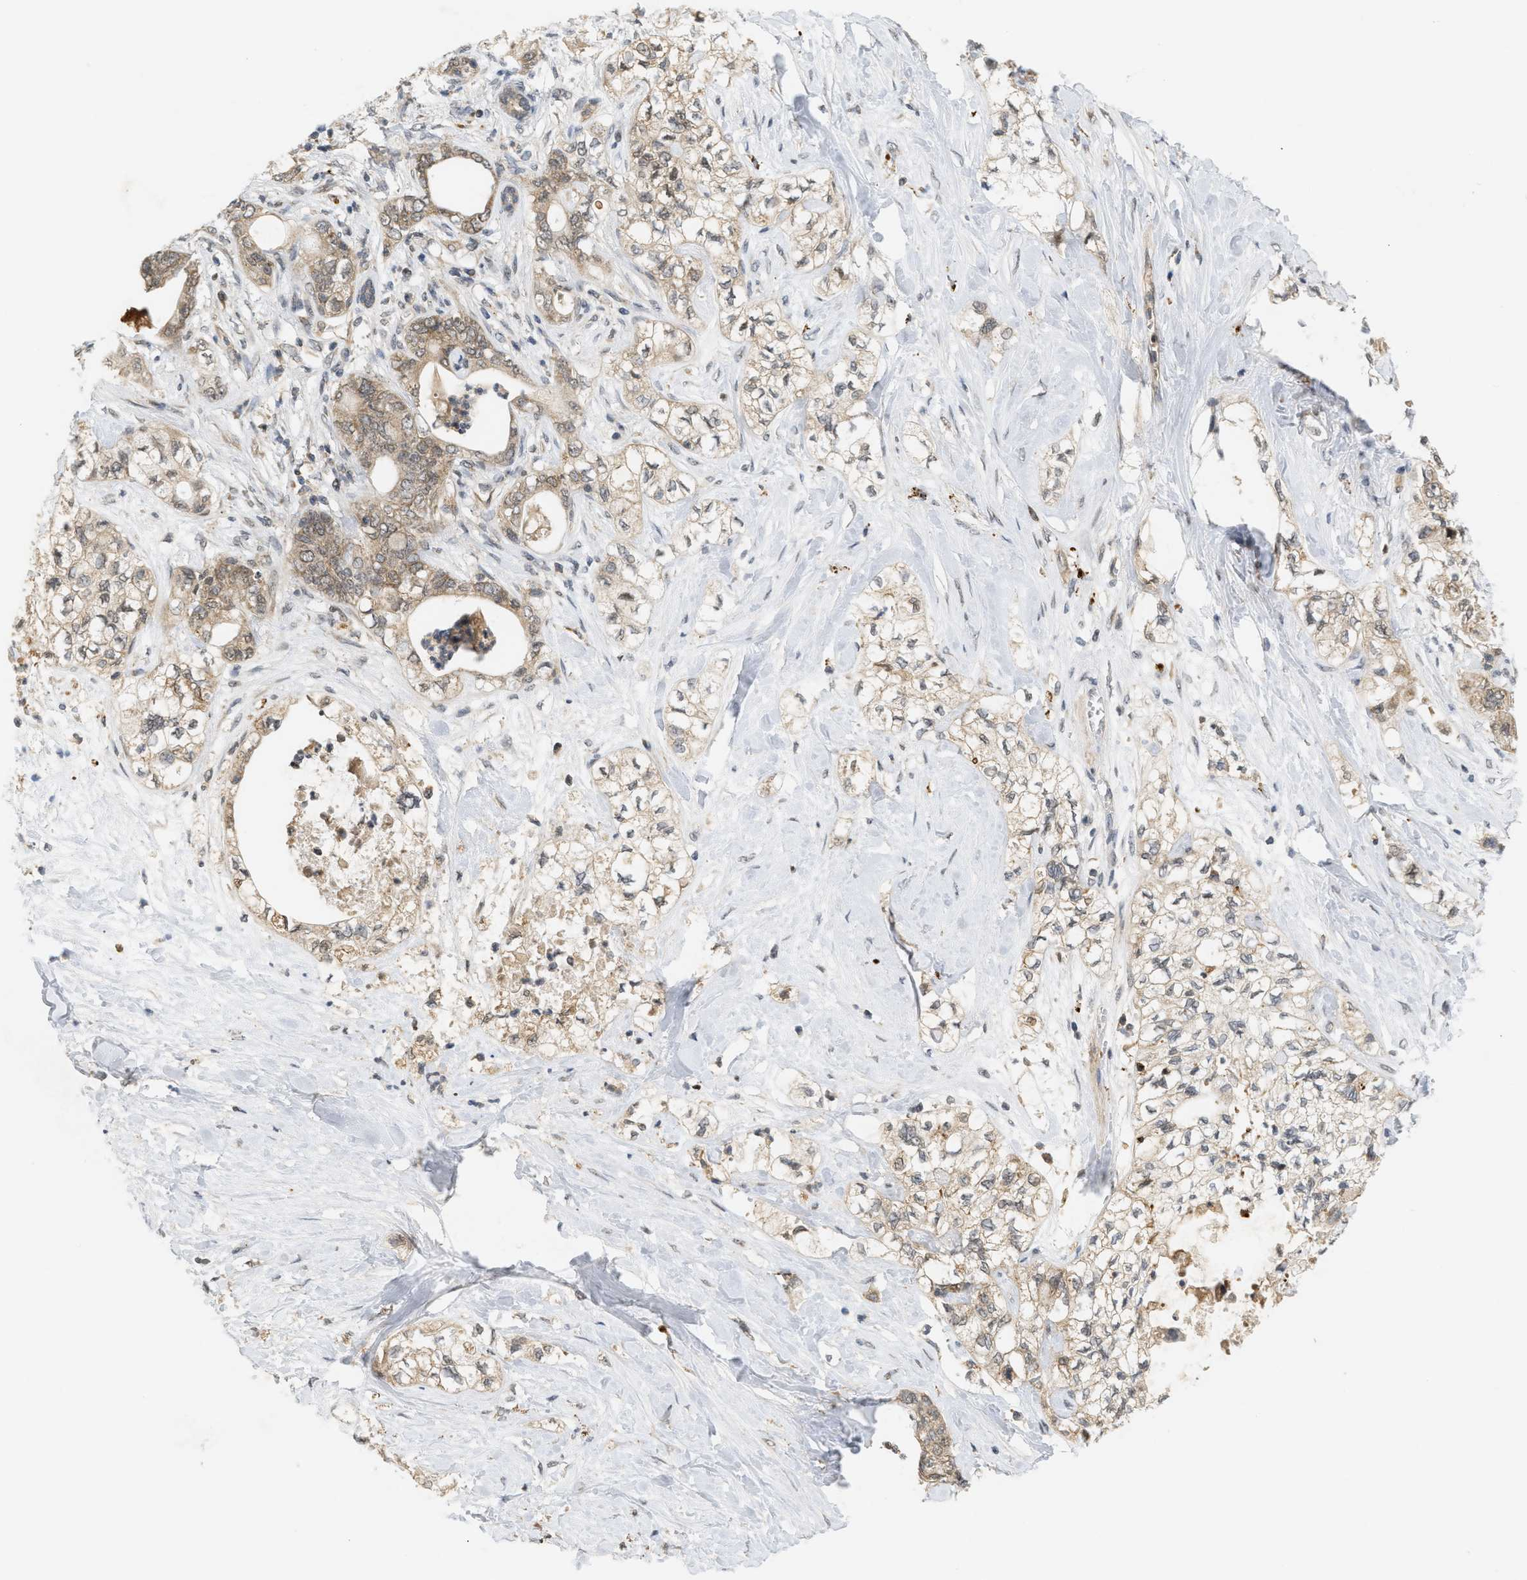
{"staining": {"intensity": "moderate", "quantity": ">75%", "location": "cytoplasmic/membranous"}, "tissue": "pancreatic cancer", "cell_type": "Tumor cells", "image_type": "cancer", "snomed": [{"axis": "morphology", "description": "Adenocarcinoma, NOS"}, {"axis": "topography", "description": "Pancreas"}], "caption": "Immunohistochemistry (IHC) of human pancreatic cancer (adenocarcinoma) reveals medium levels of moderate cytoplasmic/membranous positivity in approximately >75% of tumor cells. The staining was performed using DAB (3,3'-diaminobenzidine) to visualize the protein expression in brown, while the nuclei were stained in blue with hematoxylin (Magnification: 20x).", "gene": "PRKD1", "patient": {"sex": "male", "age": 70}}